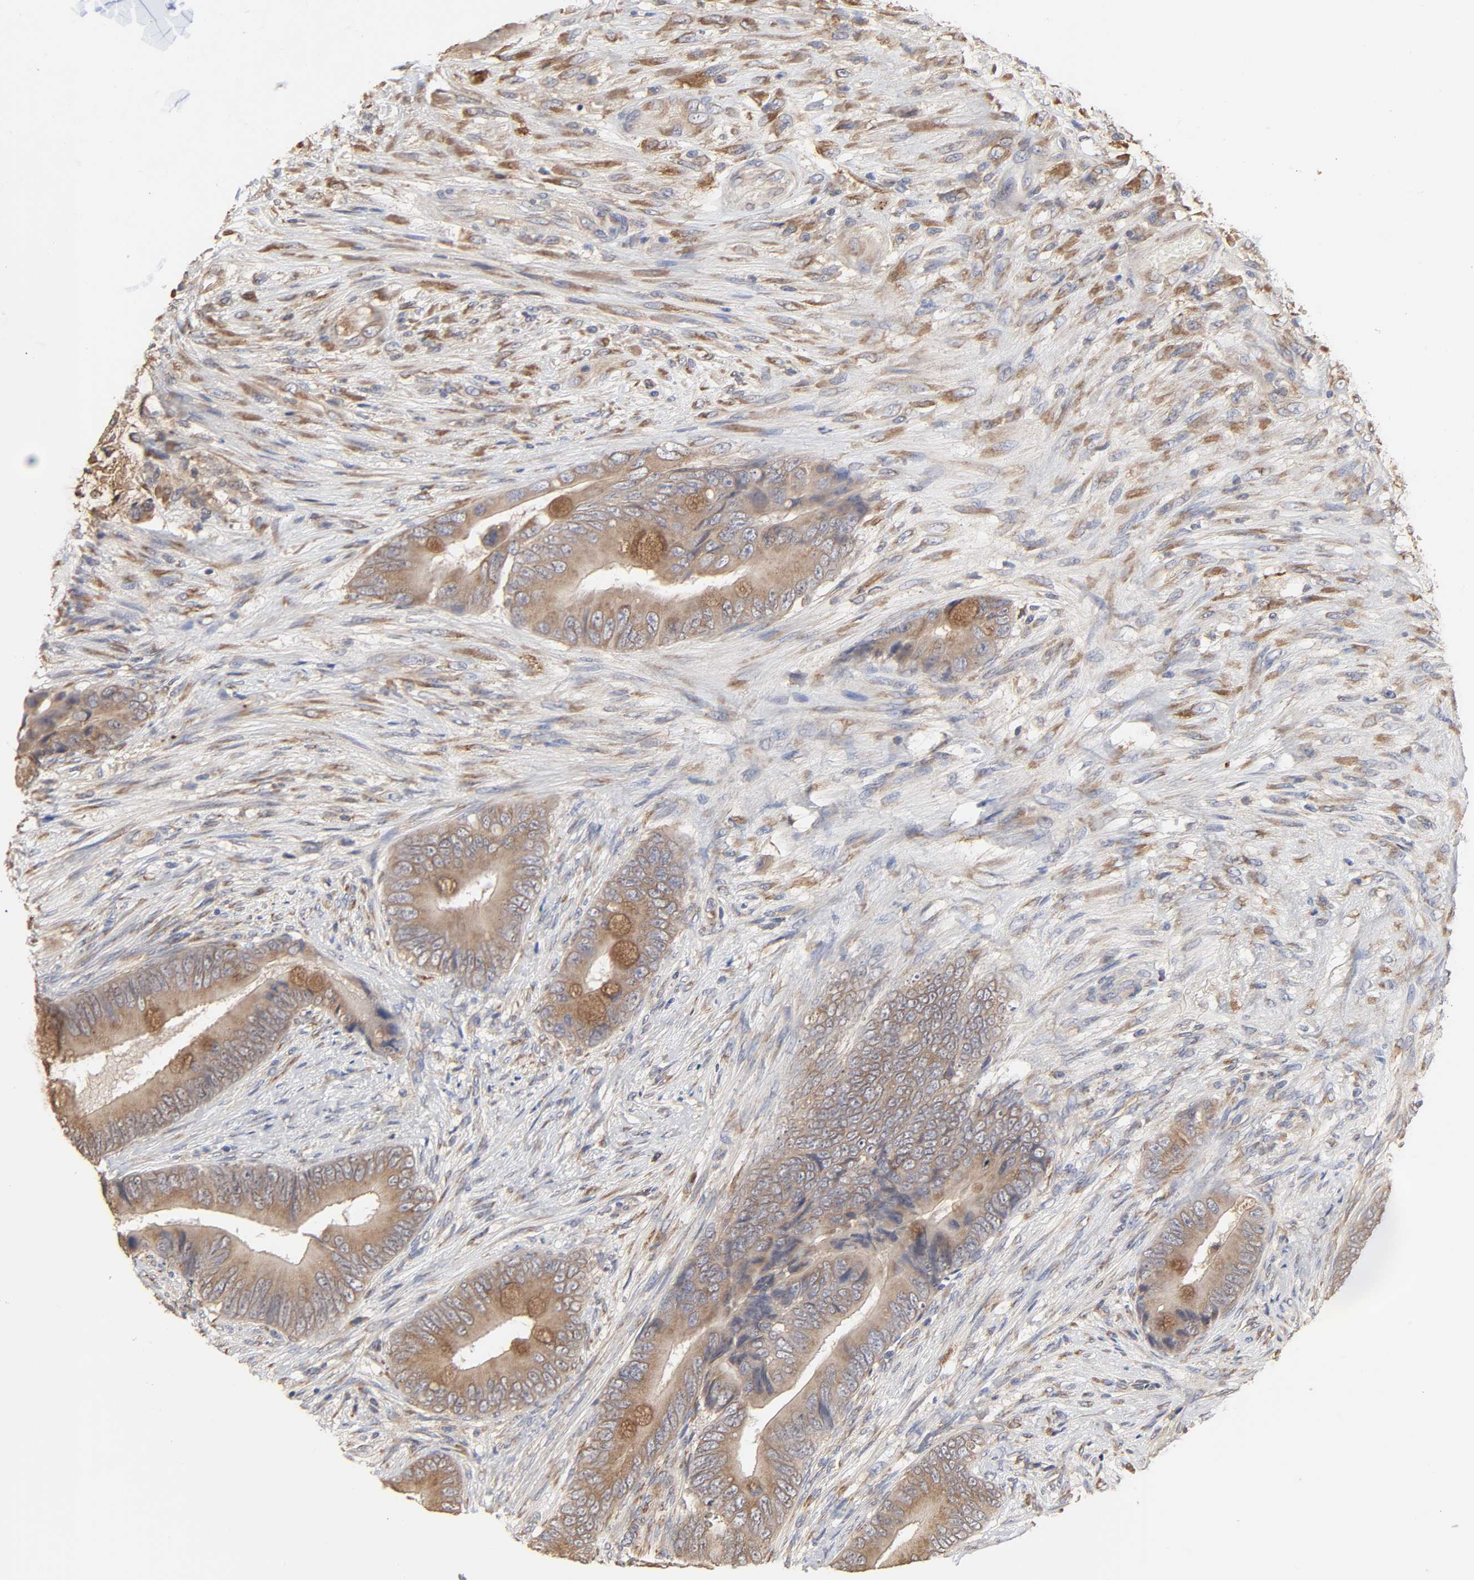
{"staining": {"intensity": "moderate", "quantity": ">75%", "location": "cytoplasmic/membranous"}, "tissue": "colorectal cancer", "cell_type": "Tumor cells", "image_type": "cancer", "snomed": [{"axis": "morphology", "description": "Adenocarcinoma, NOS"}, {"axis": "topography", "description": "Rectum"}], "caption": "The micrograph exhibits a brown stain indicating the presence of a protein in the cytoplasmic/membranous of tumor cells in colorectal cancer (adenocarcinoma). Using DAB (3,3'-diaminobenzidine) (brown) and hematoxylin (blue) stains, captured at high magnification using brightfield microscopy.", "gene": "EIF4G2", "patient": {"sex": "female", "age": 77}}